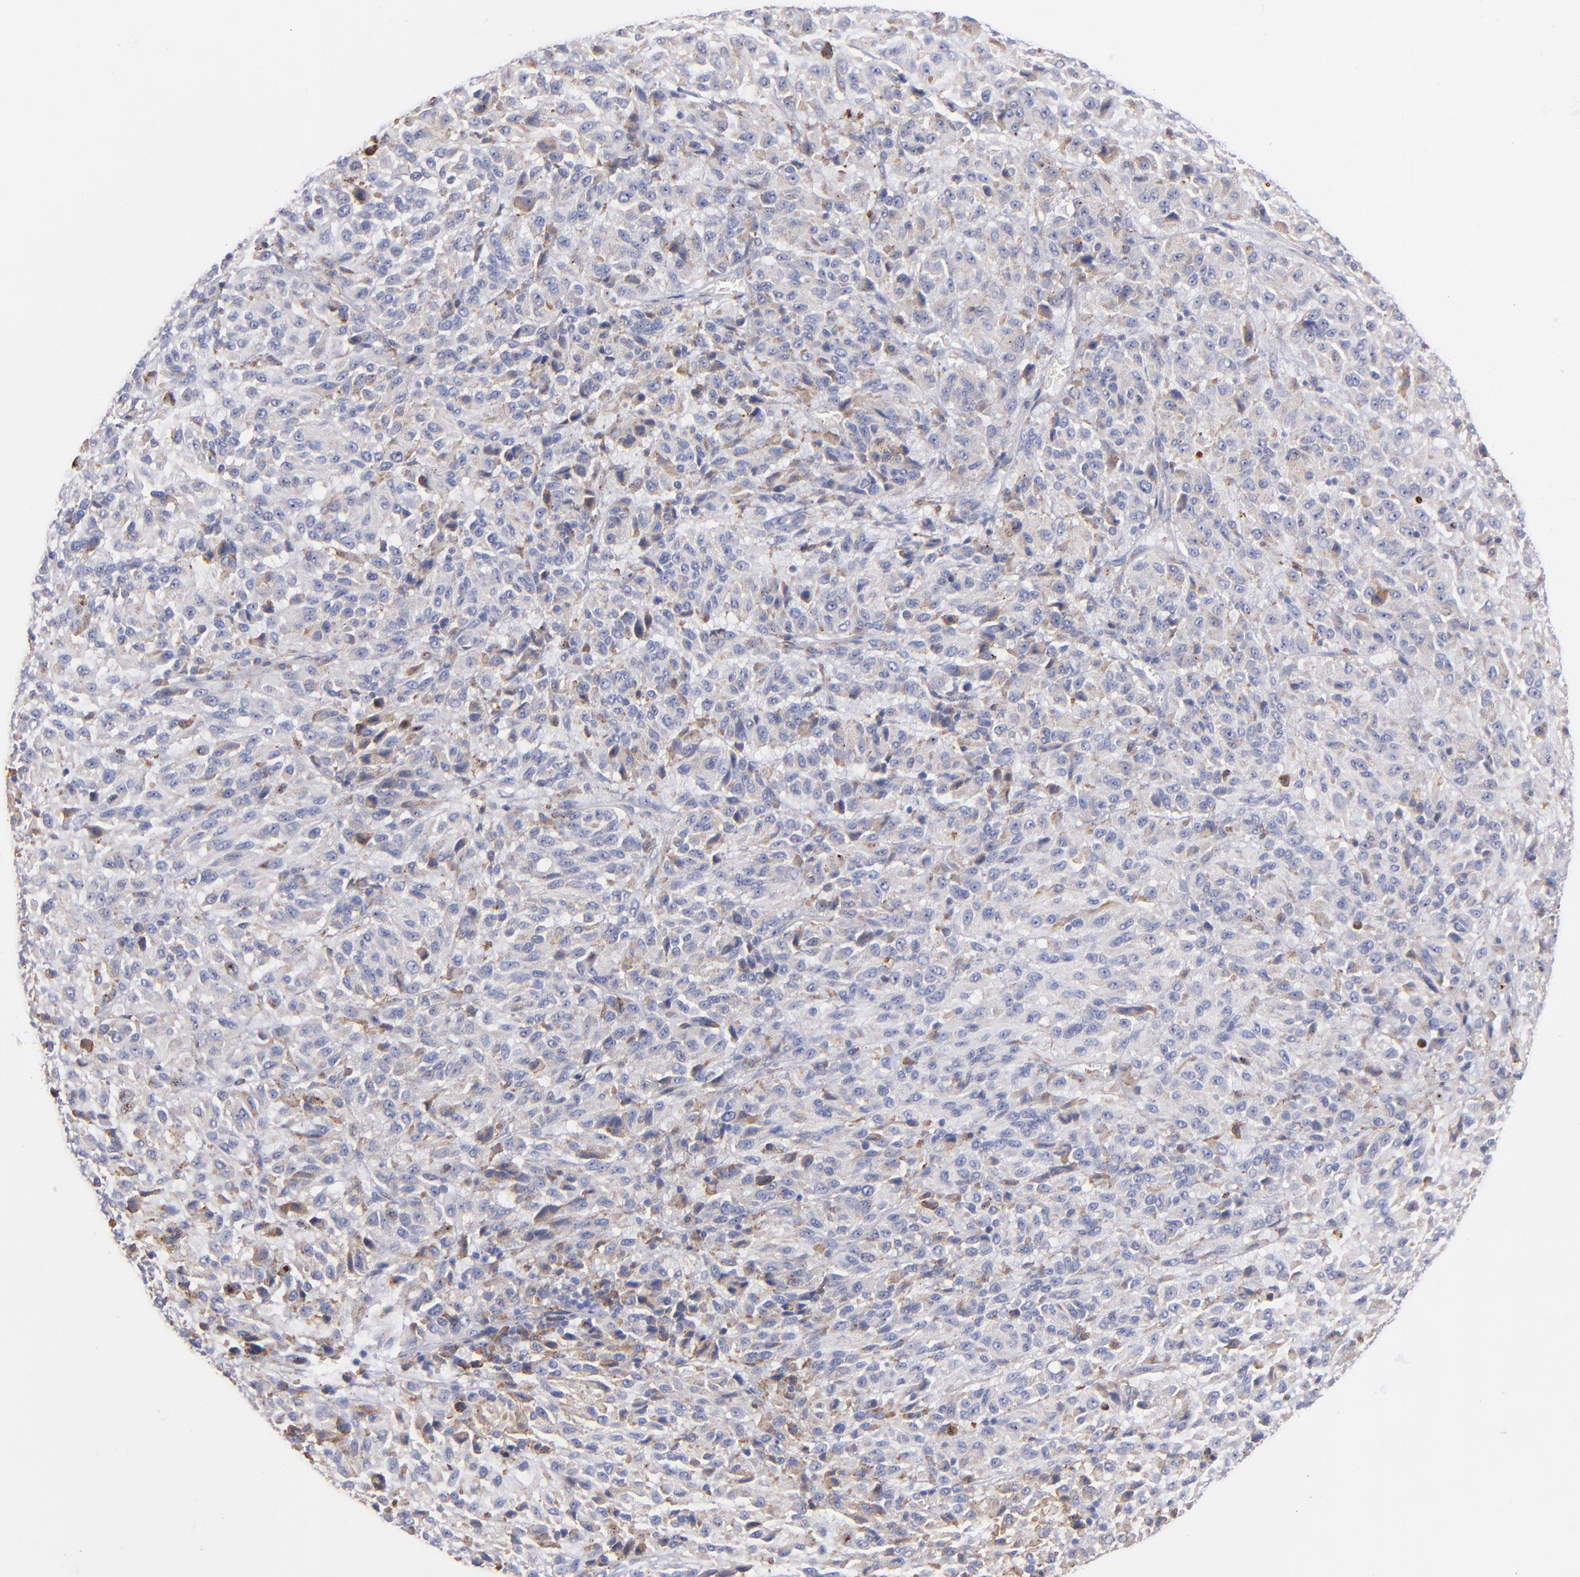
{"staining": {"intensity": "weak", "quantity": "25%-75%", "location": "cytoplasmic/membranous"}, "tissue": "melanoma", "cell_type": "Tumor cells", "image_type": "cancer", "snomed": [{"axis": "morphology", "description": "Malignant melanoma, Metastatic site"}, {"axis": "topography", "description": "Lung"}], "caption": "Immunohistochemistry (IHC) histopathology image of human malignant melanoma (metastatic site) stained for a protein (brown), which demonstrates low levels of weak cytoplasmic/membranous staining in about 25%-75% of tumor cells.", "gene": "MFGE8", "patient": {"sex": "male", "age": 64}}